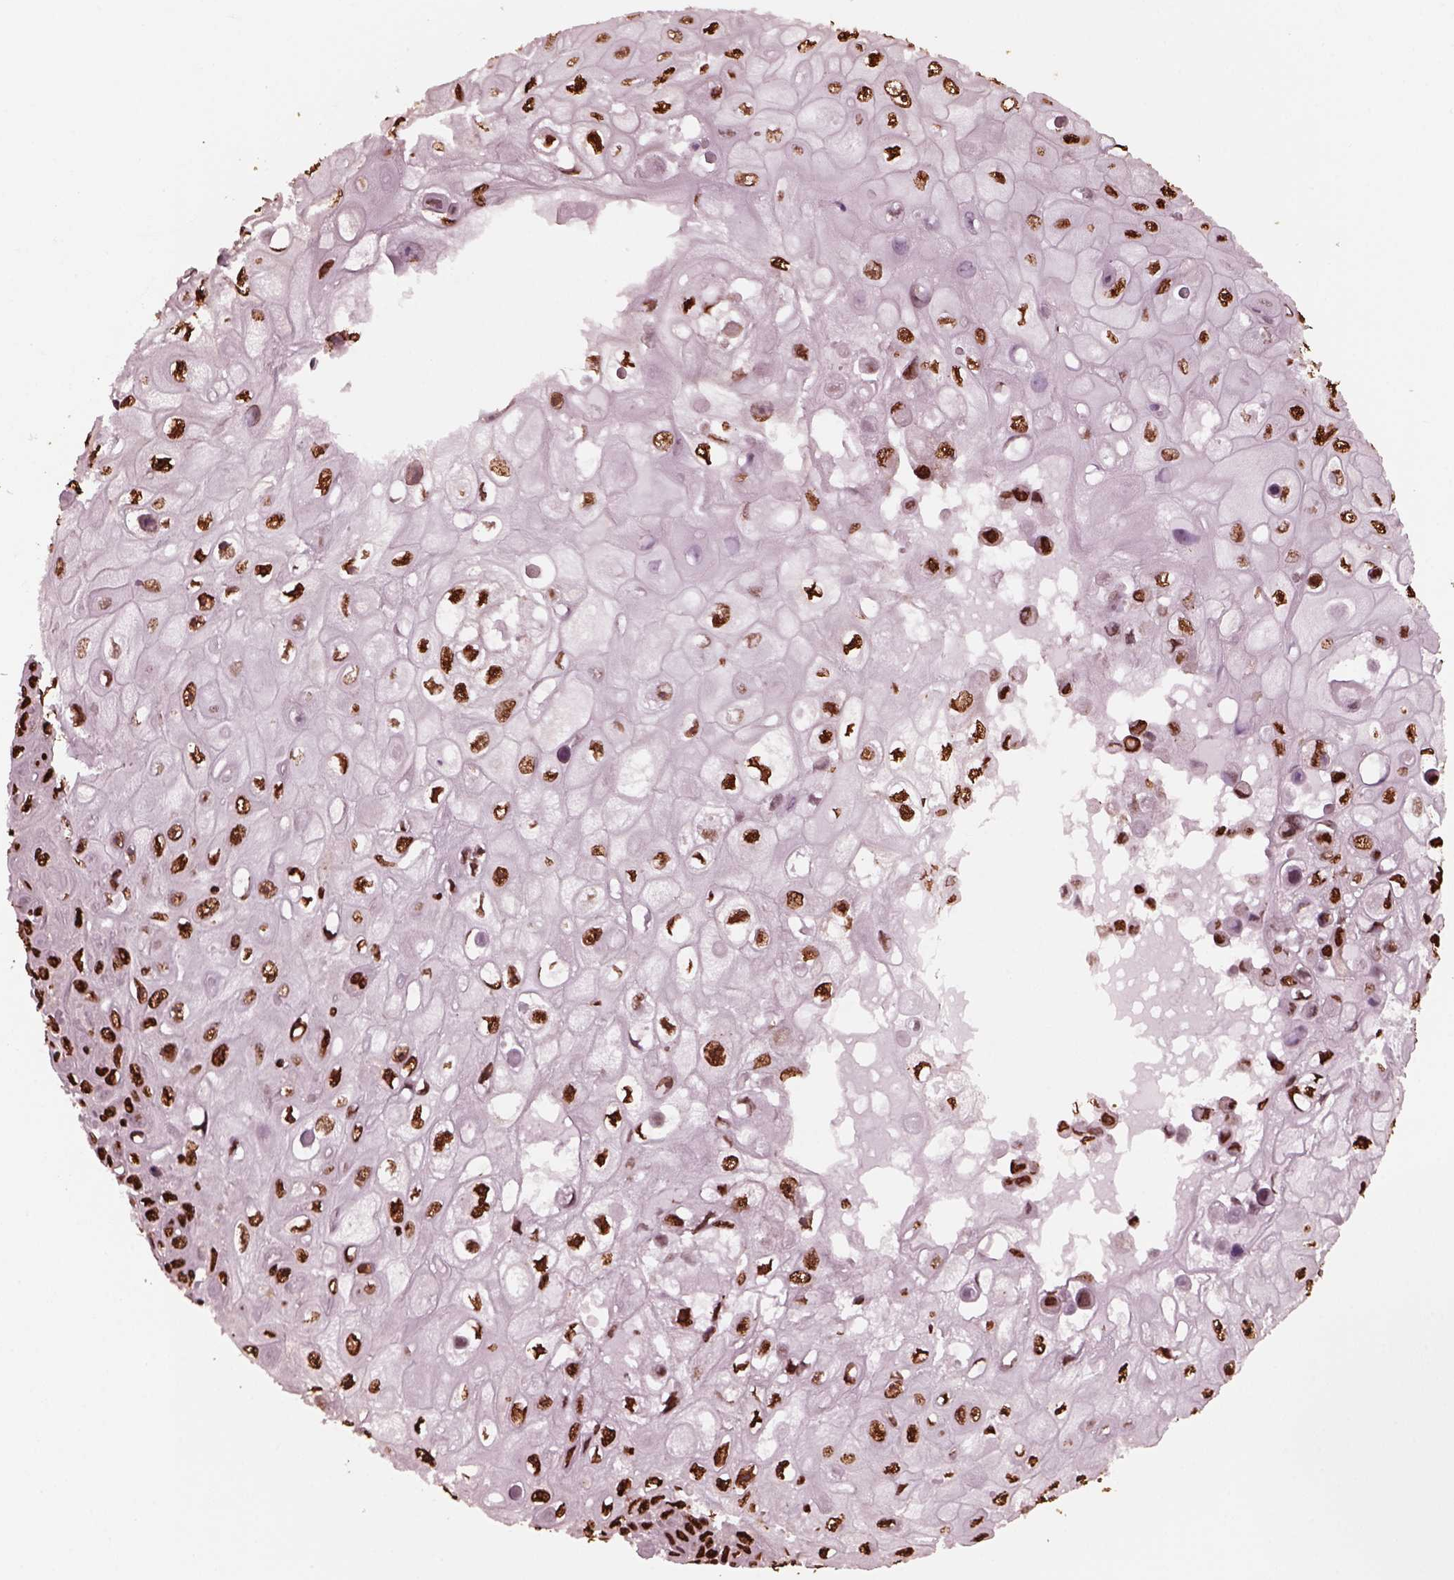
{"staining": {"intensity": "strong", "quantity": ">75%", "location": "nuclear"}, "tissue": "skin cancer", "cell_type": "Tumor cells", "image_type": "cancer", "snomed": [{"axis": "morphology", "description": "Squamous cell carcinoma, NOS"}, {"axis": "topography", "description": "Skin"}], "caption": "Immunohistochemical staining of human squamous cell carcinoma (skin) exhibits high levels of strong nuclear protein expression in approximately >75% of tumor cells.", "gene": "NSD1", "patient": {"sex": "male", "age": 82}}